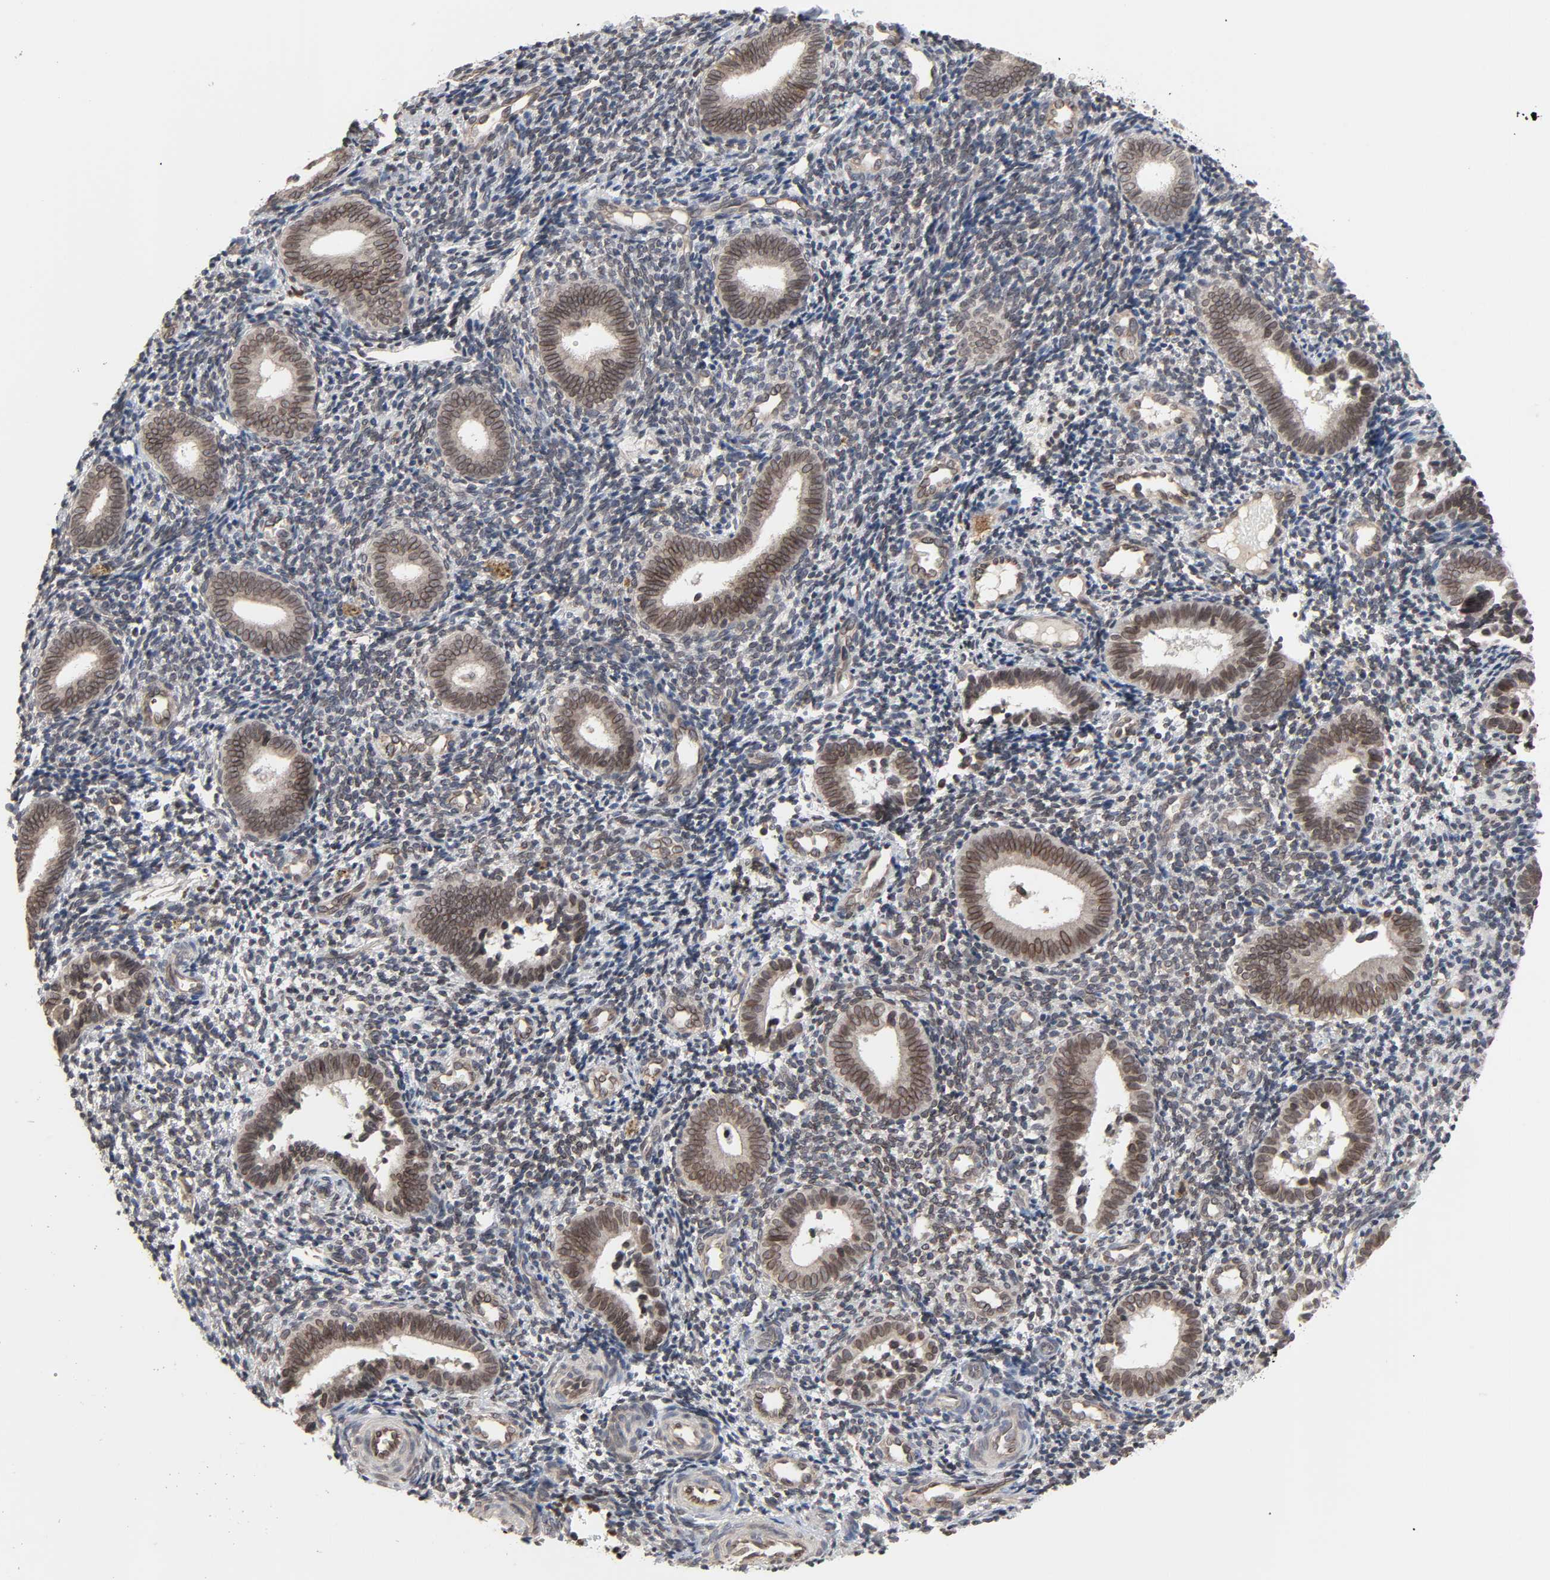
{"staining": {"intensity": "moderate", "quantity": "25%-75%", "location": "cytoplasmic/membranous,nuclear"}, "tissue": "endometrium", "cell_type": "Cells in endometrial stroma", "image_type": "normal", "snomed": [{"axis": "morphology", "description": "Normal tissue, NOS"}, {"axis": "topography", "description": "Uterus"}, {"axis": "topography", "description": "Endometrium"}], "caption": "IHC (DAB (3,3'-diaminobenzidine)) staining of benign endometrium demonstrates moderate cytoplasmic/membranous,nuclear protein staining in about 25%-75% of cells in endometrial stroma. (DAB IHC with brightfield microscopy, high magnification).", "gene": "CCDC175", "patient": {"sex": "female", "age": 33}}